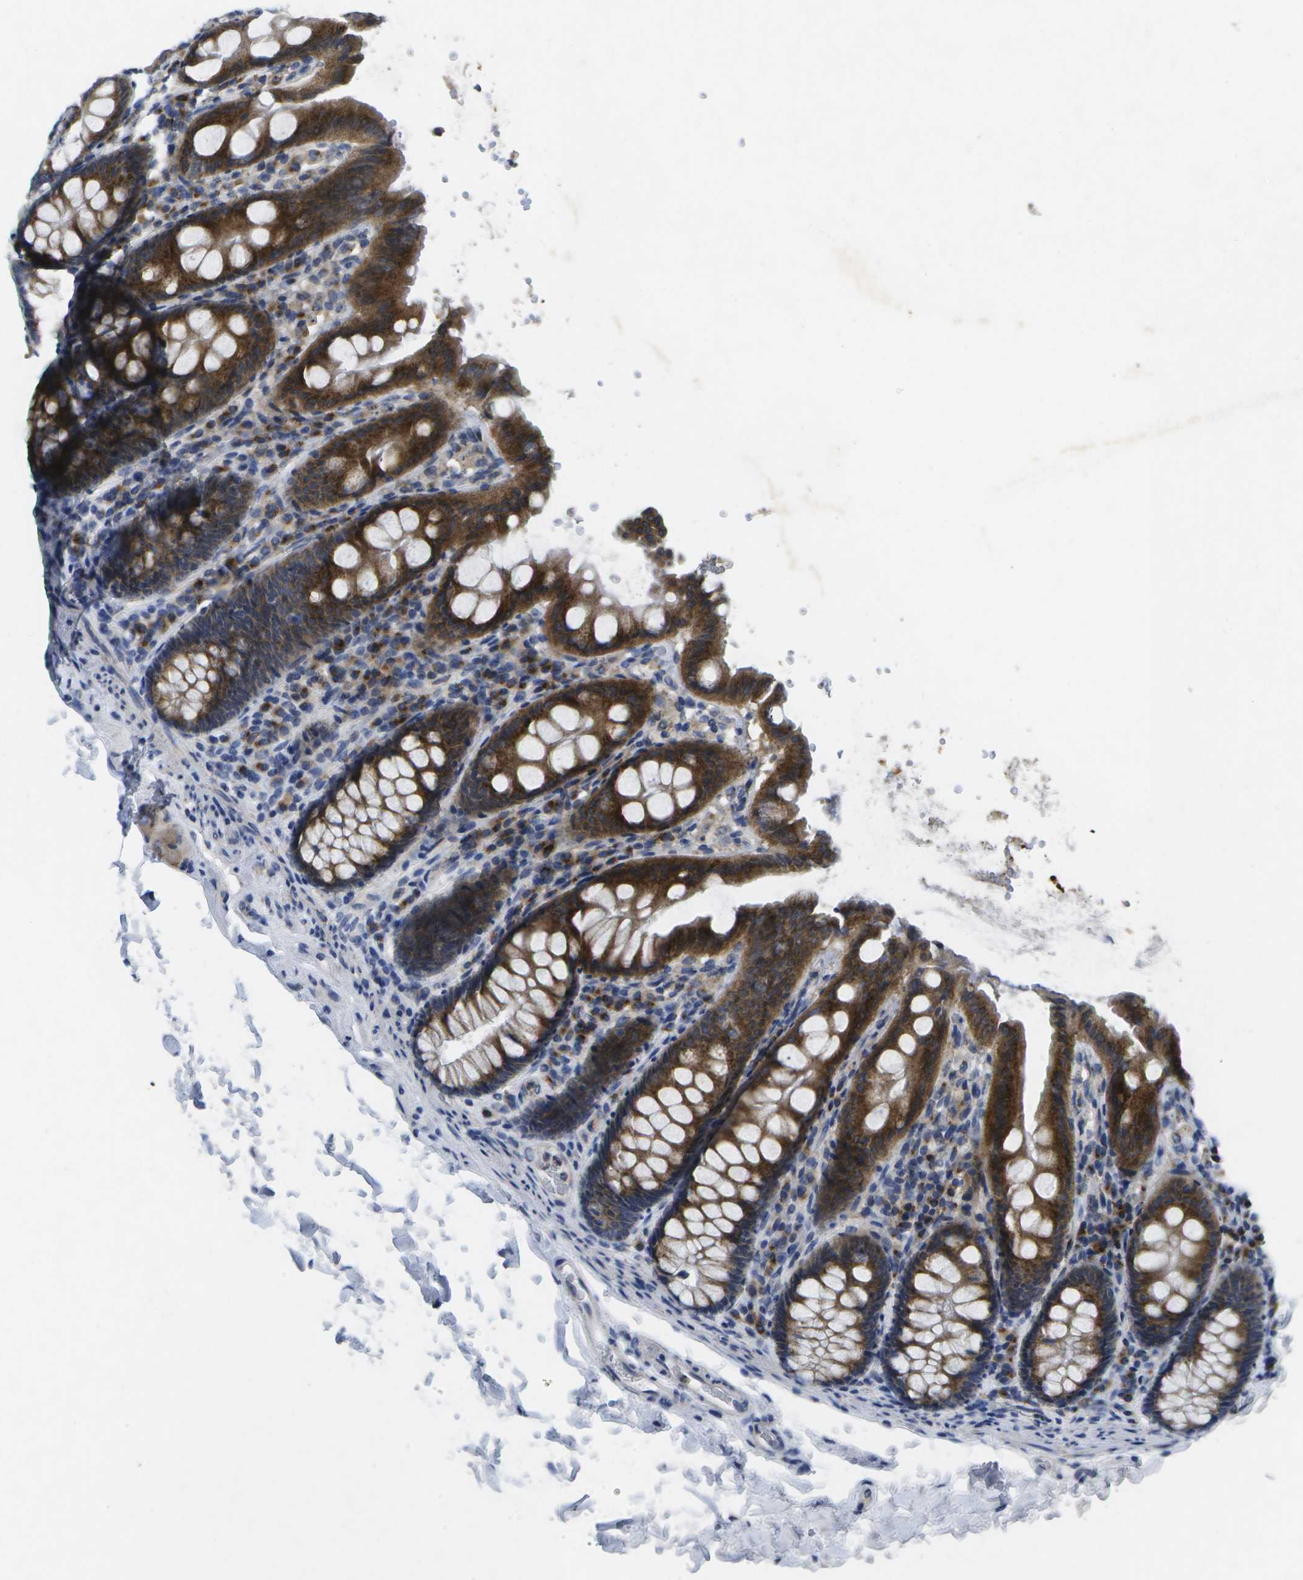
{"staining": {"intensity": "negative", "quantity": "none", "location": "none"}, "tissue": "colon", "cell_type": "Endothelial cells", "image_type": "normal", "snomed": [{"axis": "morphology", "description": "Normal tissue, NOS"}, {"axis": "topography", "description": "Colon"}], "caption": "A high-resolution histopathology image shows IHC staining of unremarkable colon, which demonstrates no significant positivity in endothelial cells. (DAB (3,3'-diaminobenzidine) immunohistochemistry visualized using brightfield microscopy, high magnification).", "gene": "KDELR1", "patient": {"sex": "female", "age": 61}}